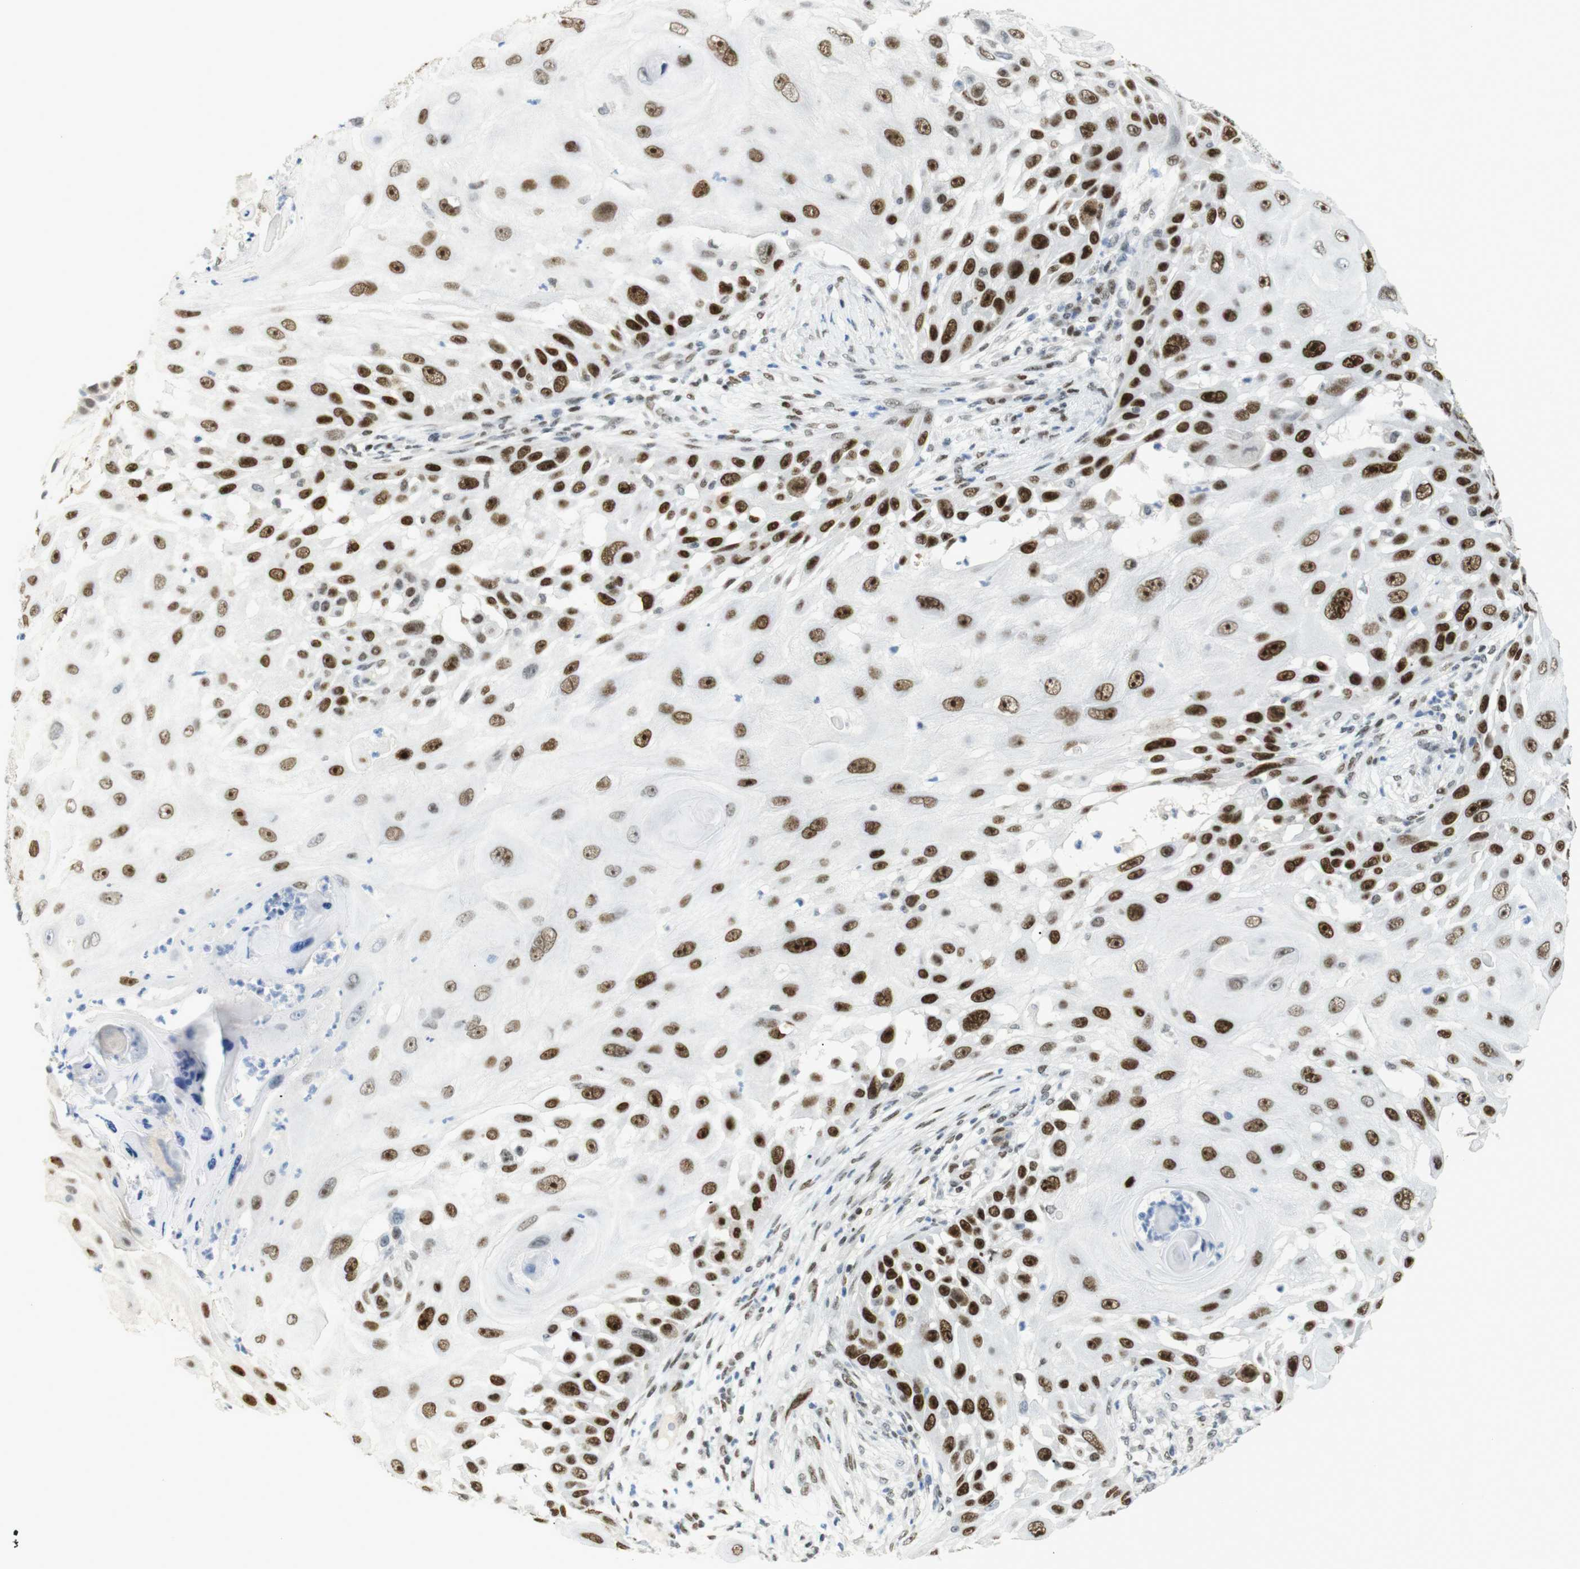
{"staining": {"intensity": "strong", "quantity": ">75%", "location": "nuclear"}, "tissue": "skin cancer", "cell_type": "Tumor cells", "image_type": "cancer", "snomed": [{"axis": "morphology", "description": "Squamous cell carcinoma, NOS"}, {"axis": "topography", "description": "Skin"}], "caption": "Approximately >75% of tumor cells in human skin squamous cell carcinoma exhibit strong nuclear protein positivity as visualized by brown immunohistochemical staining.", "gene": "RIOX2", "patient": {"sex": "female", "age": 44}}